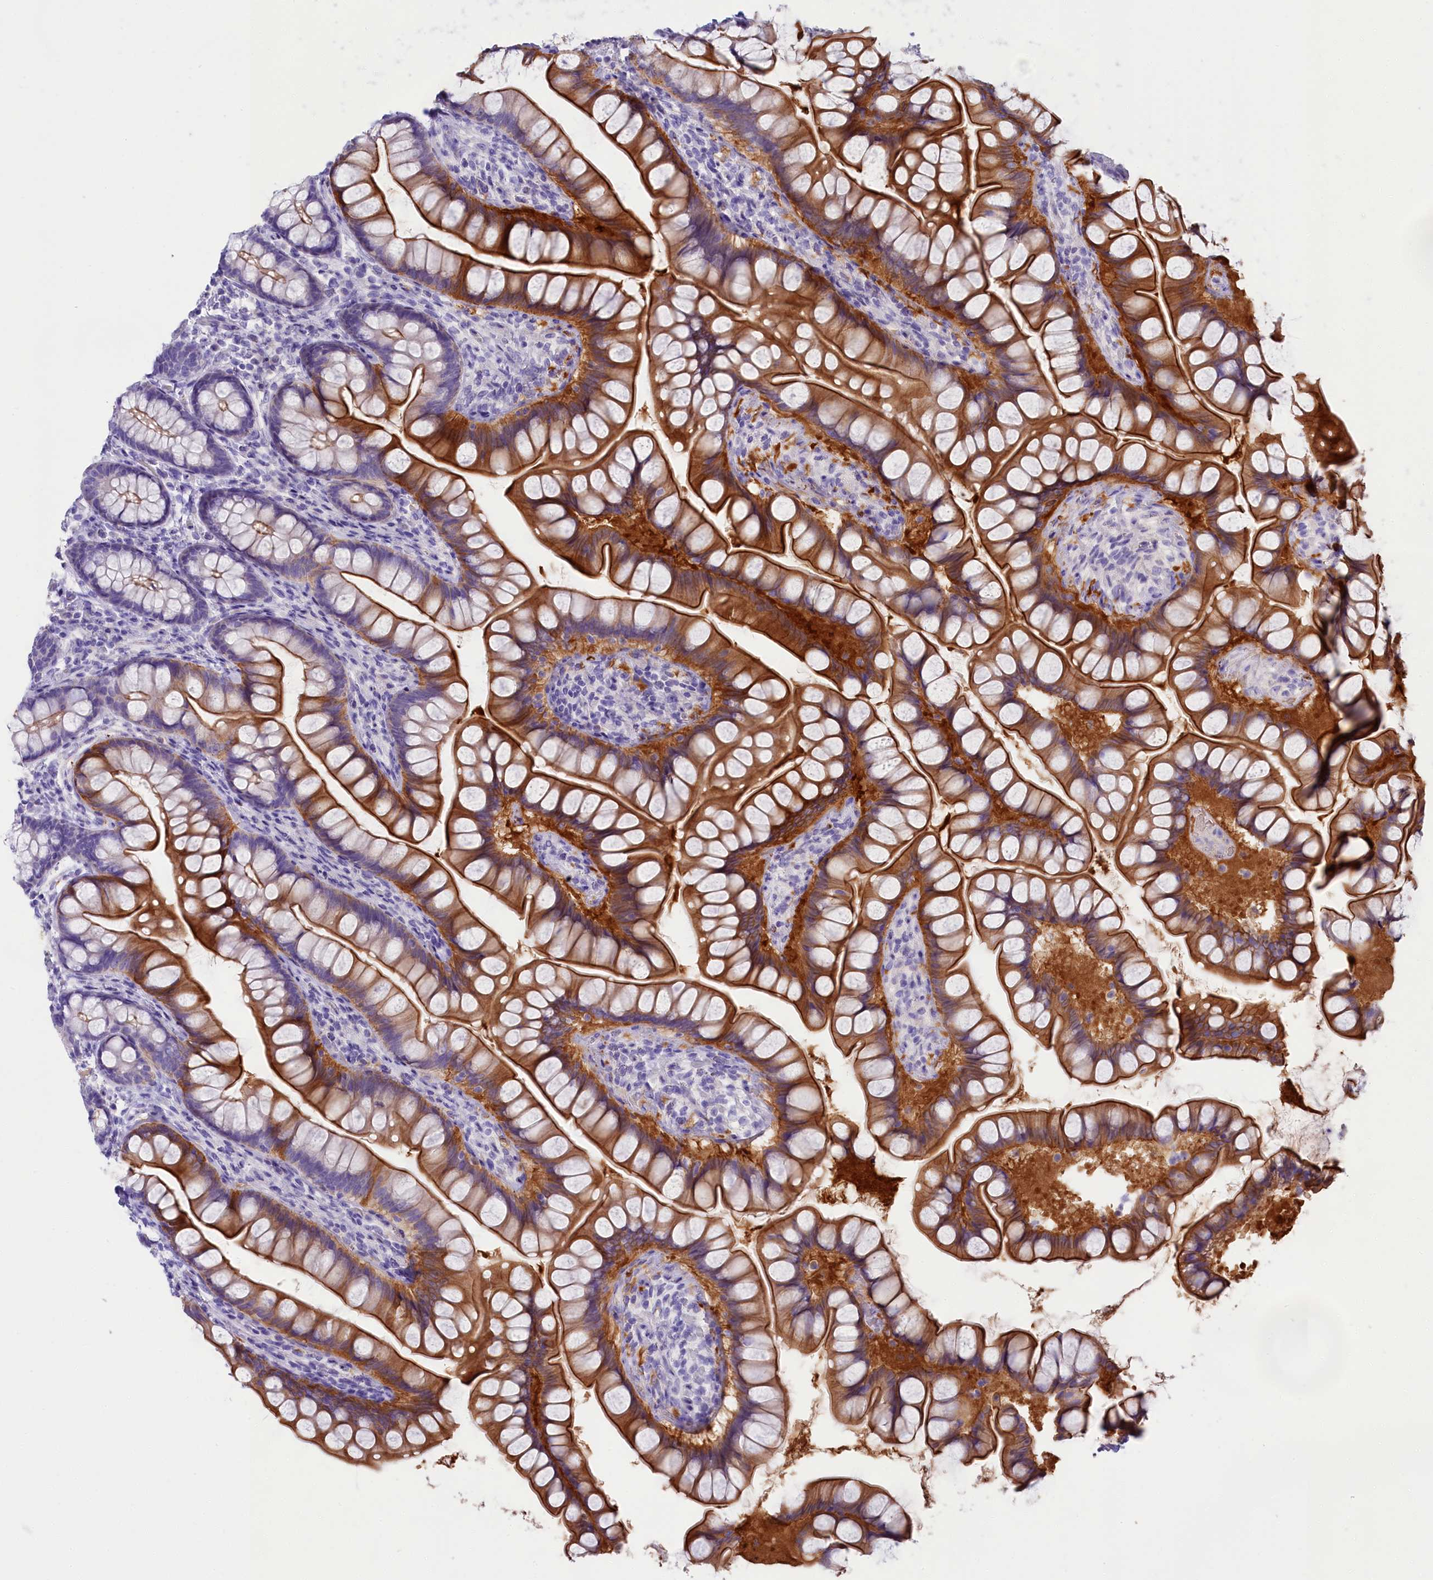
{"staining": {"intensity": "strong", "quantity": ">75%", "location": "cytoplasmic/membranous"}, "tissue": "small intestine", "cell_type": "Glandular cells", "image_type": "normal", "snomed": [{"axis": "morphology", "description": "Normal tissue, NOS"}, {"axis": "topography", "description": "Small intestine"}], "caption": "A high-resolution image shows immunohistochemistry (IHC) staining of unremarkable small intestine, which demonstrates strong cytoplasmic/membranous staining in approximately >75% of glandular cells.", "gene": "SULT2A1", "patient": {"sex": "male", "age": 70}}